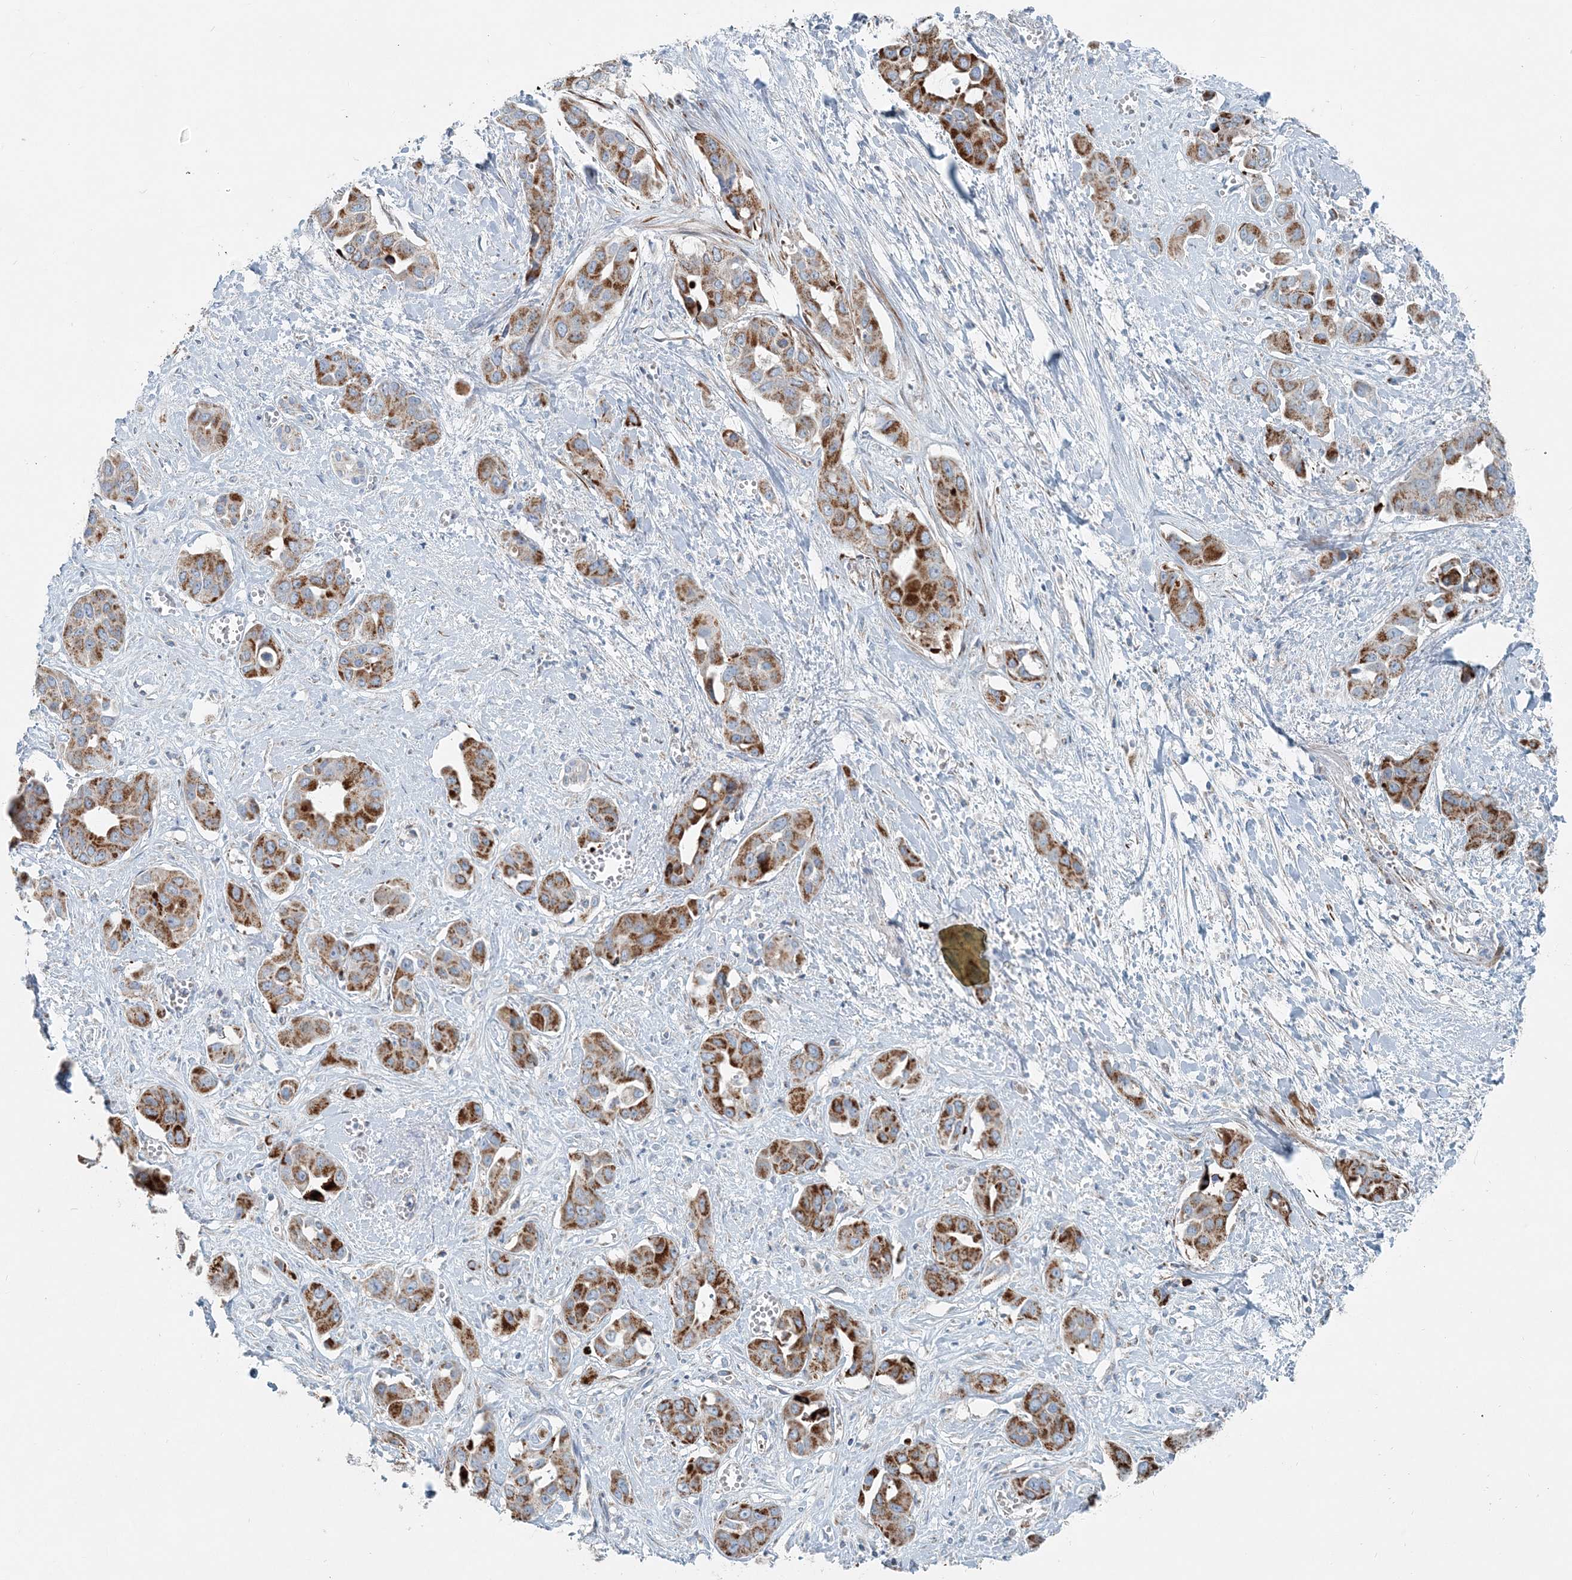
{"staining": {"intensity": "strong", "quantity": ">75%", "location": "cytoplasmic/membranous"}, "tissue": "liver cancer", "cell_type": "Tumor cells", "image_type": "cancer", "snomed": [{"axis": "morphology", "description": "Cholangiocarcinoma"}, {"axis": "topography", "description": "Liver"}], "caption": "The photomicrograph reveals immunohistochemical staining of cholangiocarcinoma (liver). There is strong cytoplasmic/membranous positivity is identified in approximately >75% of tumor cells.", "gene": "INTU", "patient": {"sex": "female", "age": 52}}